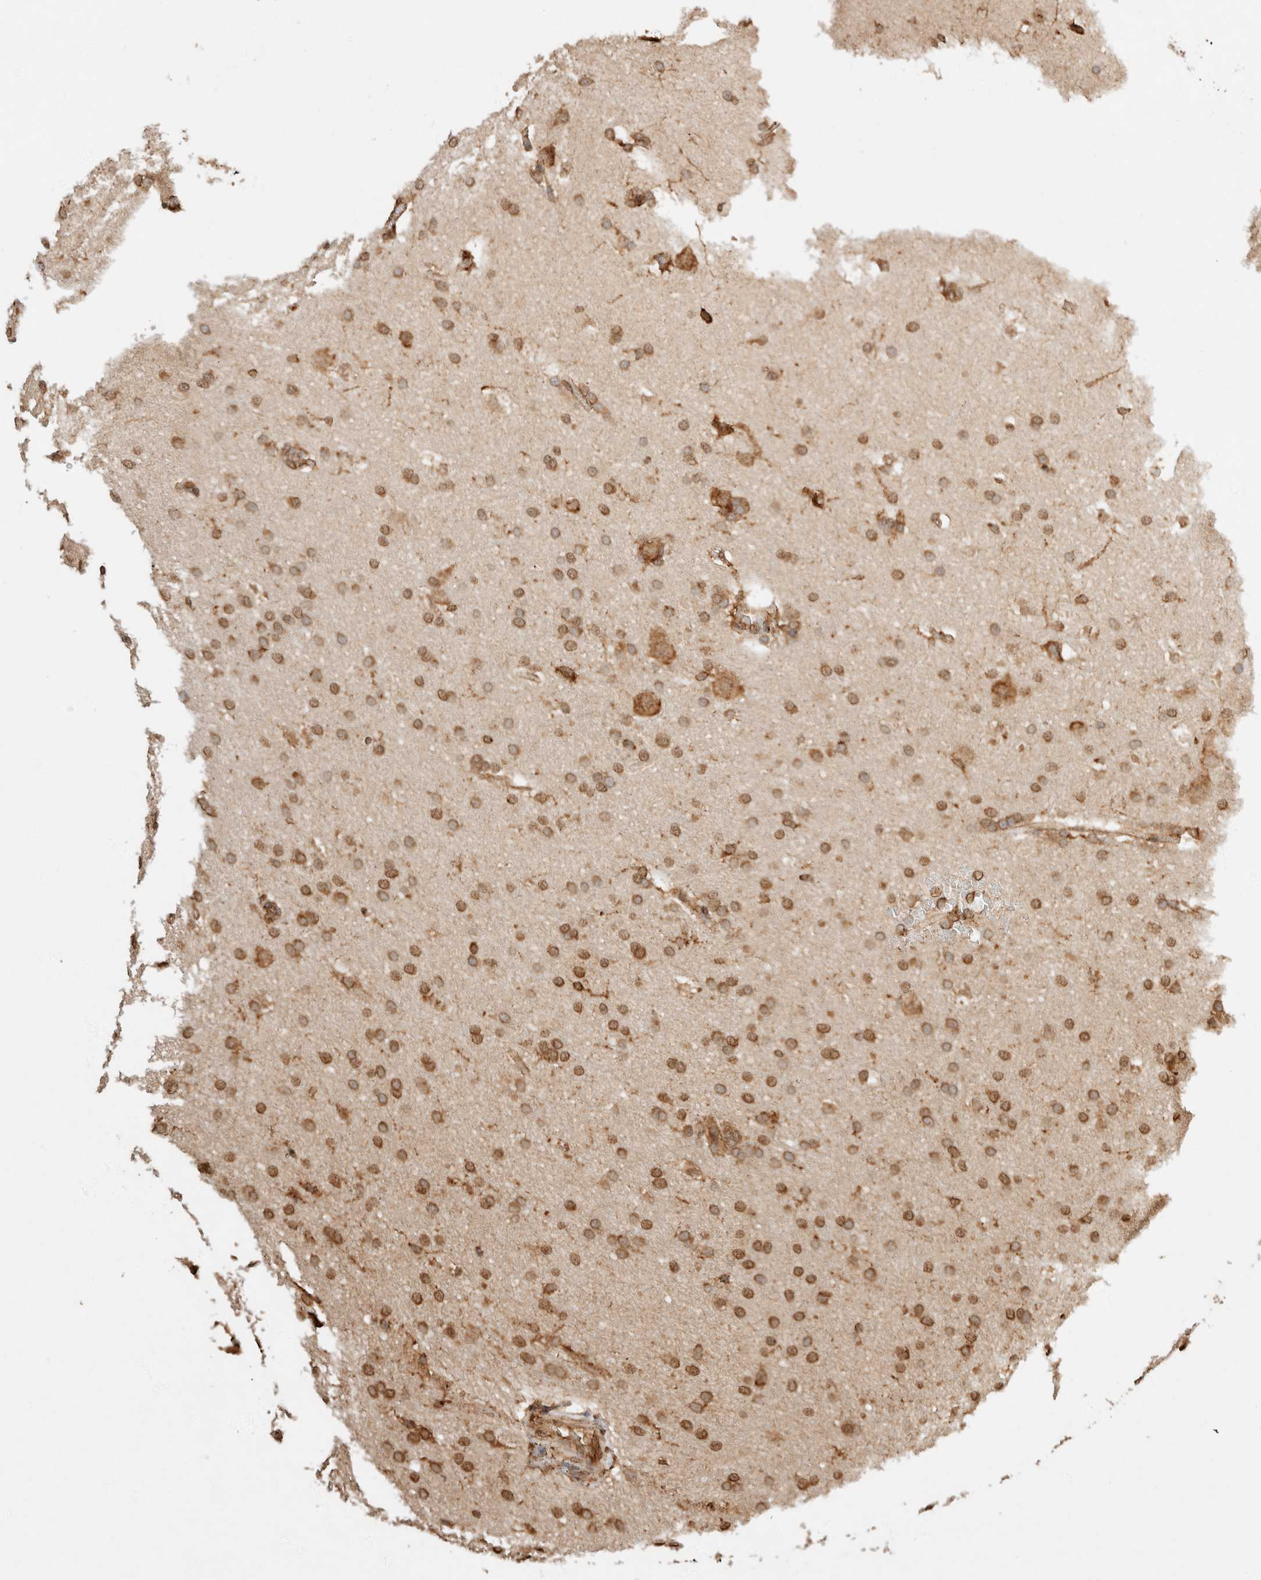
{"staining": {"intensity": "moderate", "quantity": ">75%", "location": "cytoplasmic/membranous"}, "tissue": "glioma", "cell_type": "Tumor cells", "image_type": "cancer", "snomed": [{"axis": "morphology", "description": "Glioma, malignant, Low grade"}, {"axis": "topography", "description": "Brain"}], "caption": "Protein expression by immunohistochemistry shows moderate cytoplasmic/membranous expression in about >75% of tumor cells in glioma. (brown staining indicates protein expression, while blue staining denotes nuclei).", "gene": "ERAP1", "patient": {"sex": "female", "age": 37}}